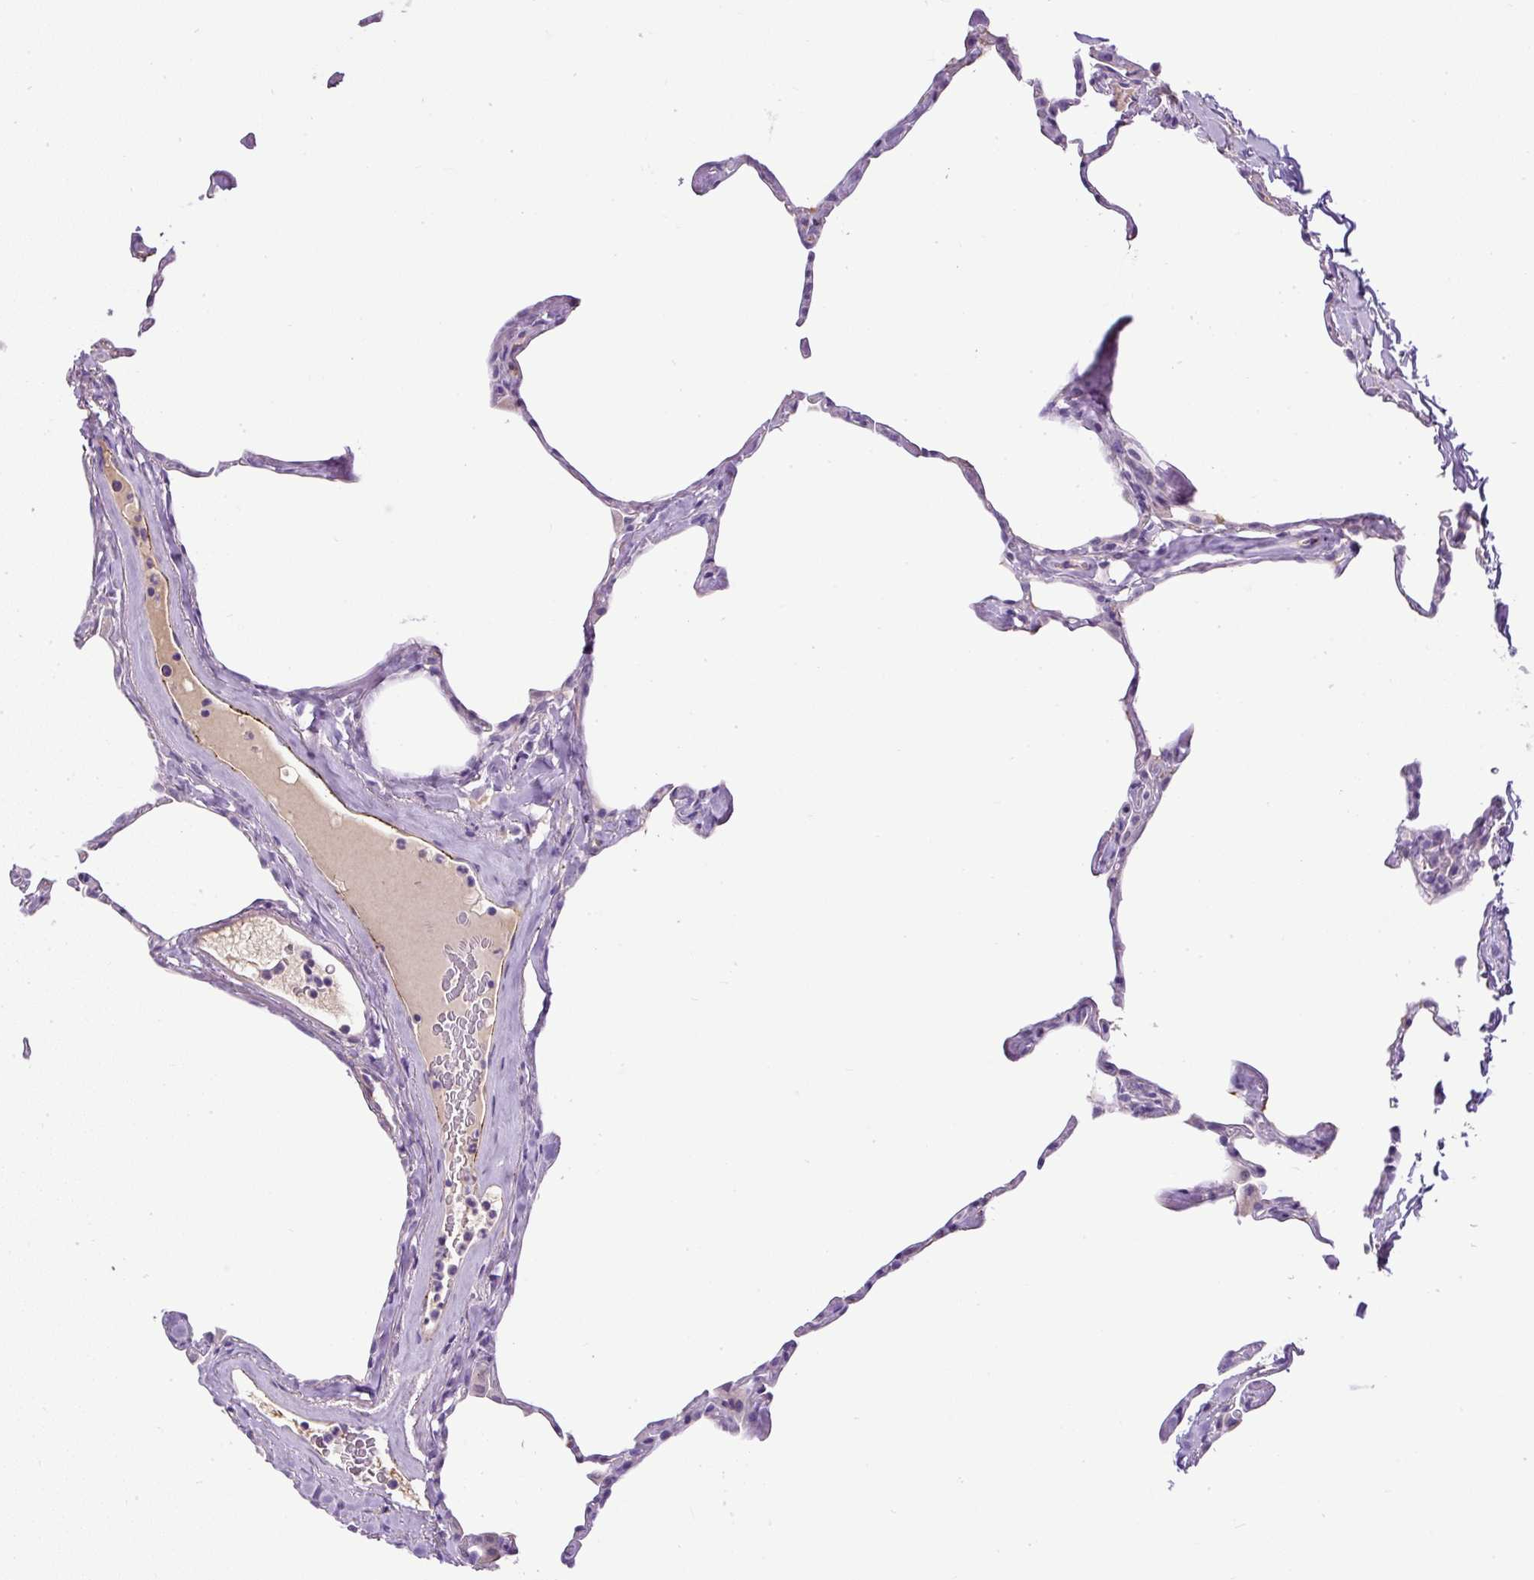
{"staining": {"intensity": "negative", "quantity": "none", "location": "none"}, "tissue": "lung", "cell_type": "Alveolar cells", "image_type": "normal", "snomed": [{"axis": "morphology", "description": "Normal tissue, NOS"}, {"axis": "topography", "description": "Lung"}], "caption": "An IHC micrograph of benign lung is shown. There is no staining in alveolar cells of lung.", "gene": "LEFTY1", "patient": {"sex": "male", "age": 65}}